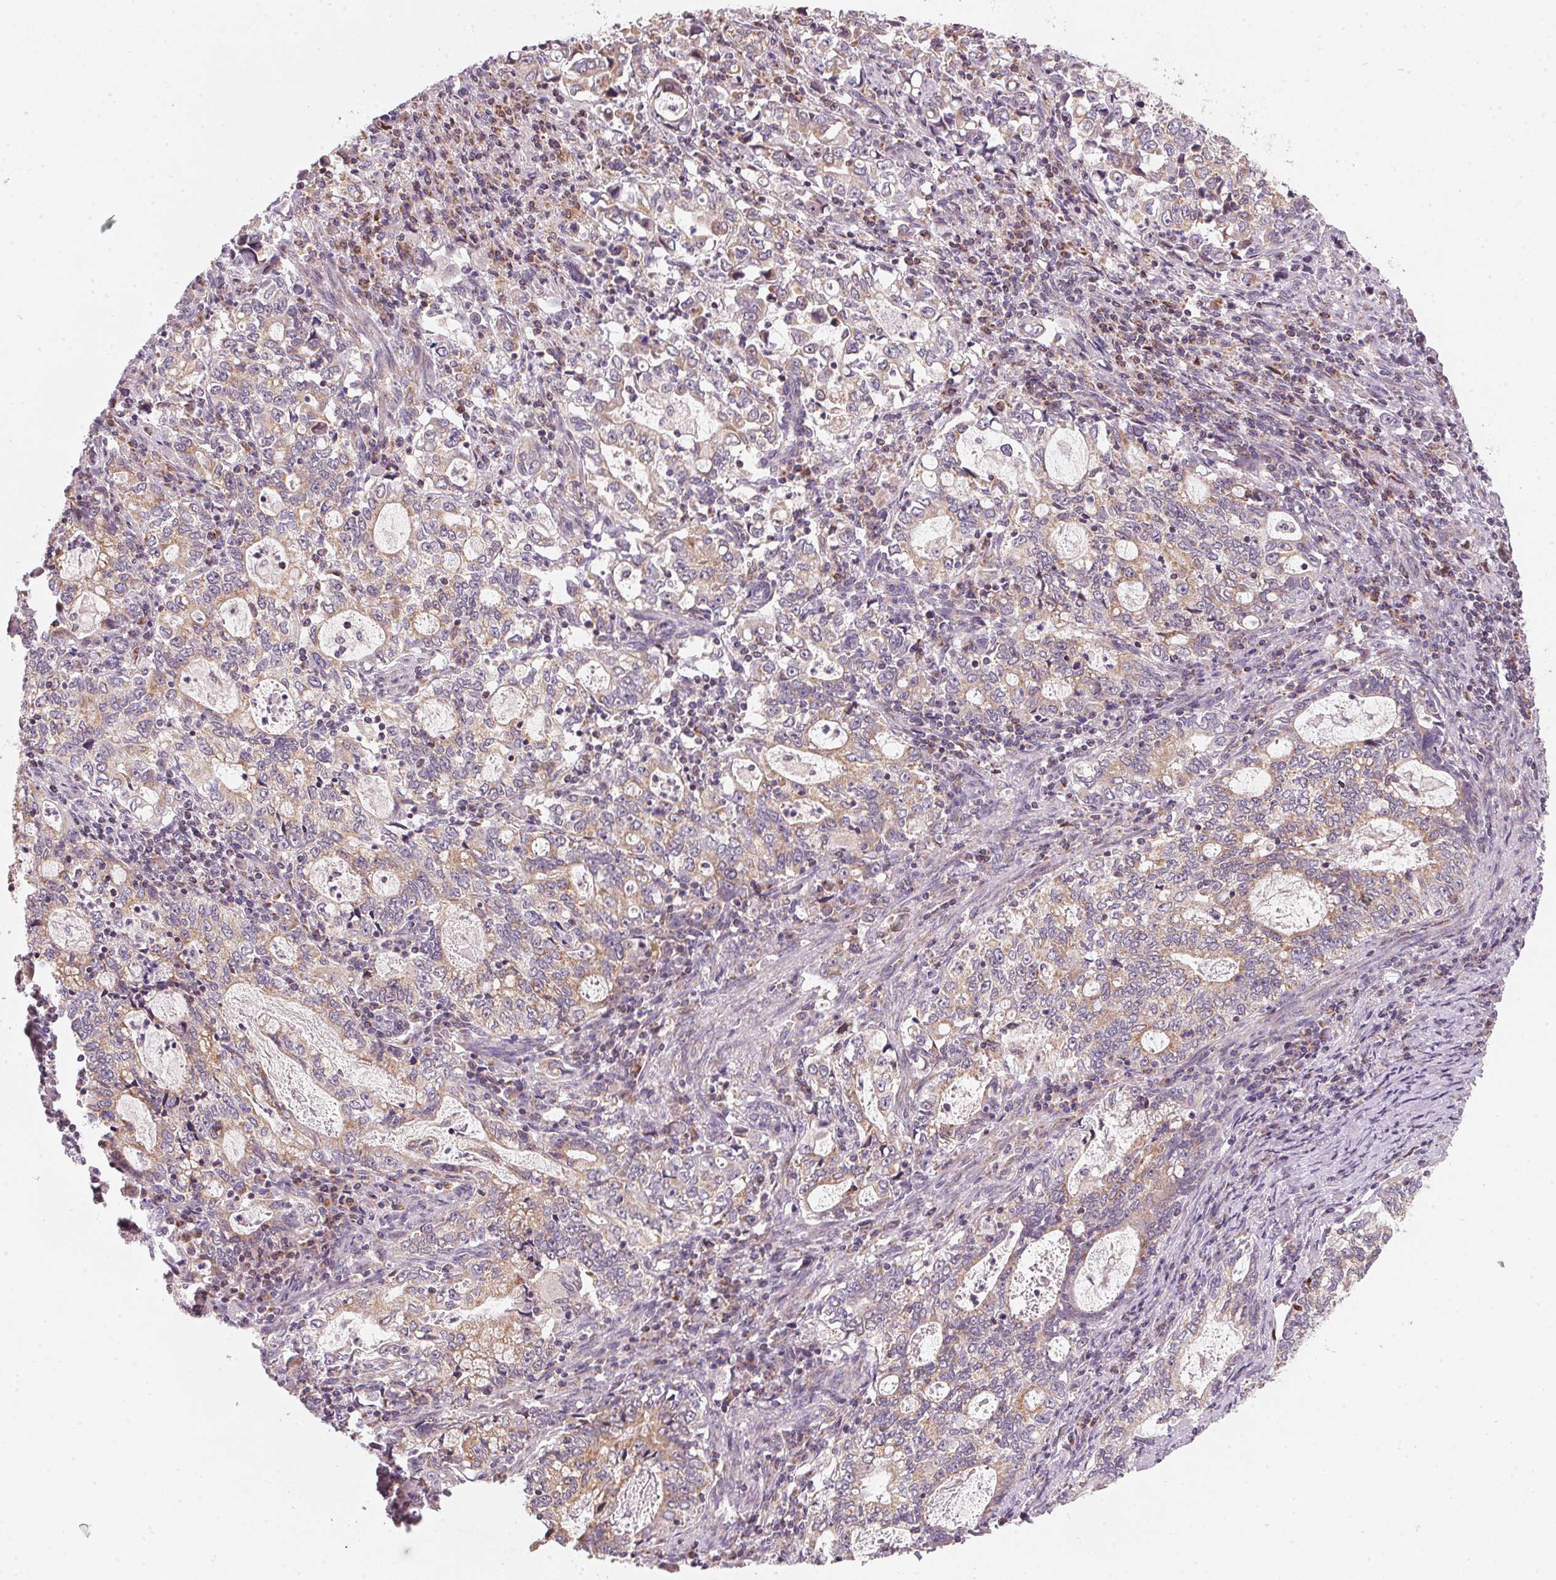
{"staining": {"intensity": "weak", "quantity": ">75%", "location": "cytoplasmic/membranous"}, "tissue": "stomach cancer", "cell_type": "Tumor cells", "image_type": "cancer", "snomed": [{"axis": "morphology", "description": "Adenocarcinoma, NOS"}, {"axis": "topography", "description": "Stomach, lower"}], "caption": "Immunohistochemical staining of stomach cancer (adenocarcinoma) reveals low levels of weak cytoplasmic/membranous staining in about >75% of tumor cells.", "gene": "COQ7", "patient": {"sex": "female", "age": 72}}